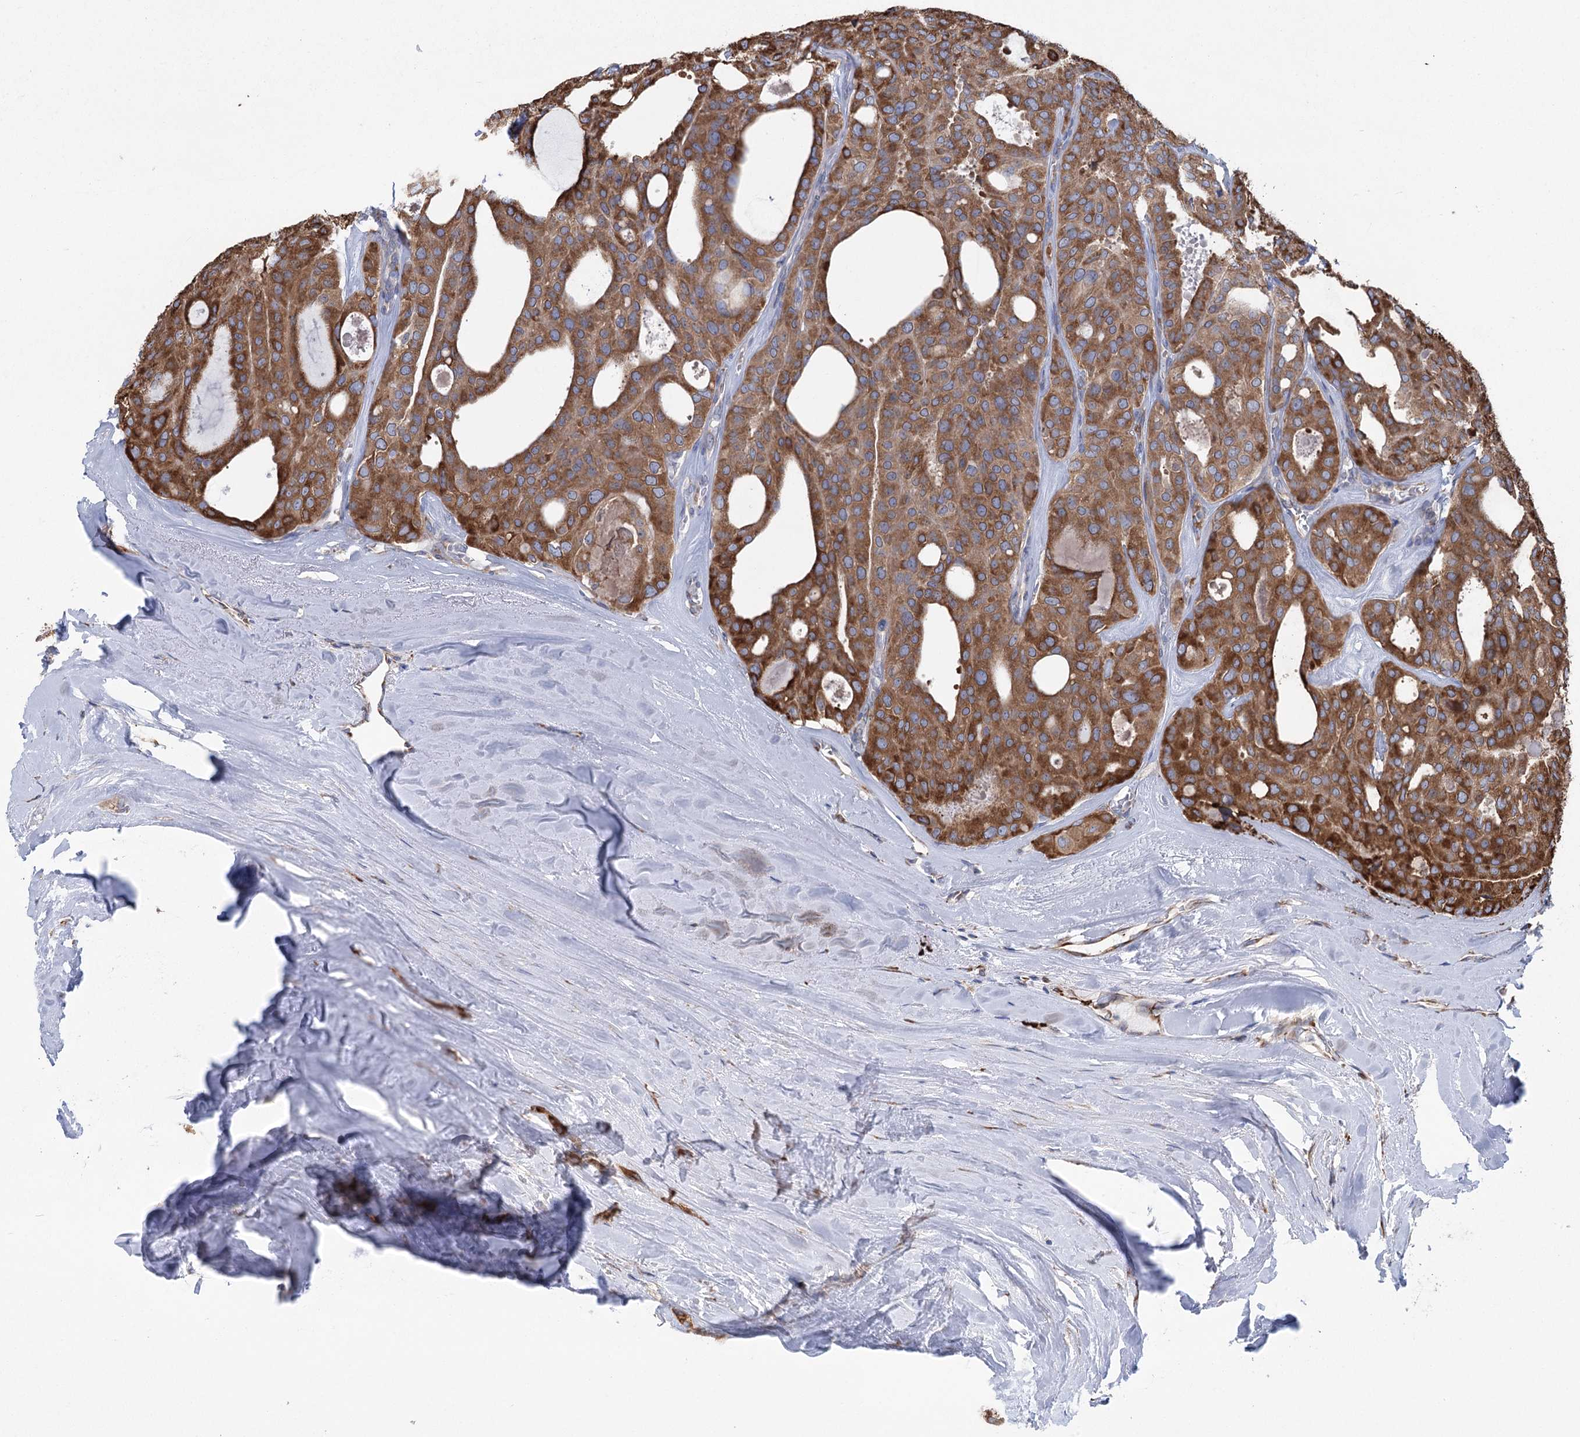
{"staining": {"intensity": "moderate", "quantity": ">75%", "location": "cytoplasmic/membranous"}, "tissue": "thyroid cancer", "cell_type": "Tumor cells", "image_type": "cancer", "snomed": [{"axis": "morphology", "description": "Follicular adenoma carcinoma, NOS"}, {"axis": "topography", "description": "Thyroid gland"}], "caption": "Immunohistochemistry (IHC) histopathology image of neoplastic tissue: human thyroid follicular adenoma carcinoma stained using IHC reveals medium levels of moderate protein expression localized specifically in the cytoplasmic/membranous of tumor cells, appearing as a cytoplasmic/membranous brown color.", "gene": "METTL24", "patient": {"sex": "male", "age": 75}}